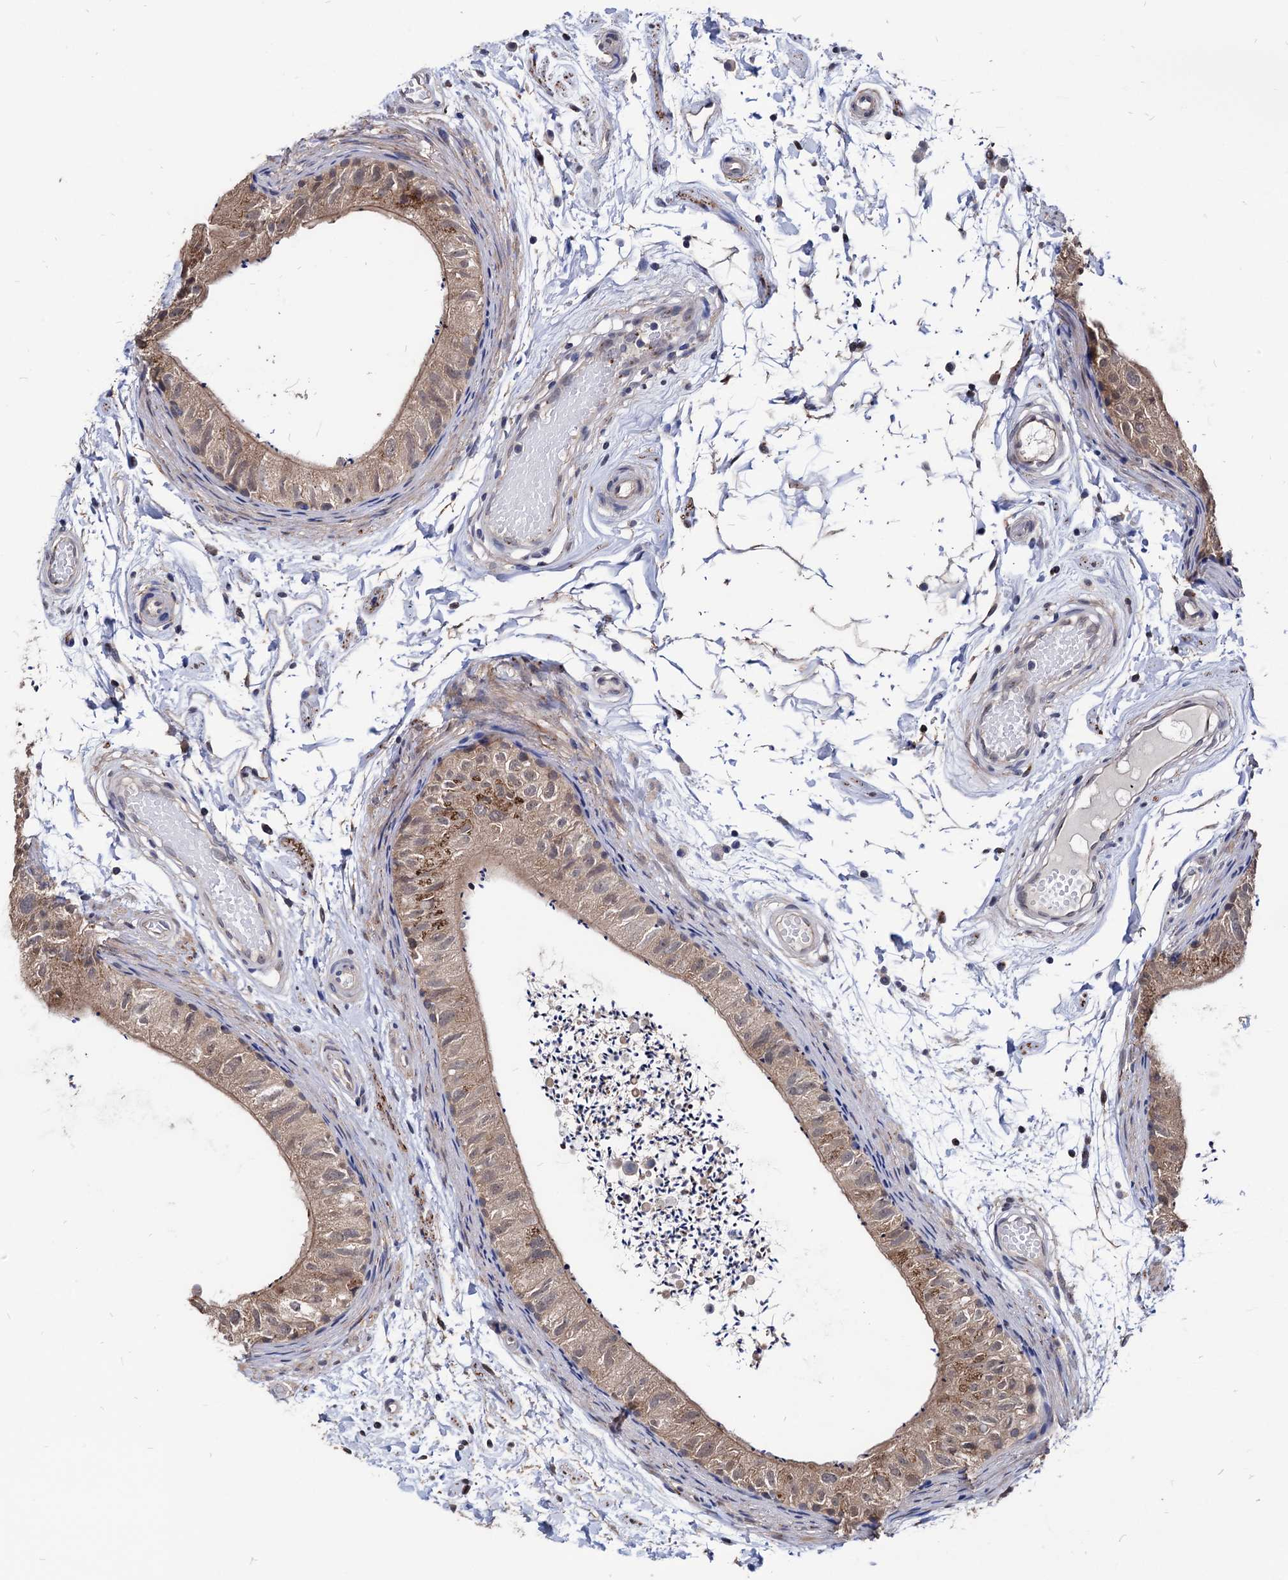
{"staining": {"intensity": "moderate", "quantity": "25%-75%", "location": "cytoplasmic/membranous"}, "tissue": "epididymis", "cell_type": "Glandular cells", "image_type": "normal", "snomed": [{"axis": "morphology", "description": "Normal tissue, NOS"}, {"axis": "topography", "description": "Epididymis"}], "caption": "Normal epididymis was stained to show a protein in brown. There is medium levels of moderate cytoplasmic/membranous positivity in approximately 25%-75% of glandular cells. (IHC, brightfield microscopy, high magnification).", "gene": "ESD", "patient": {"sex": "male", "age": 50}}